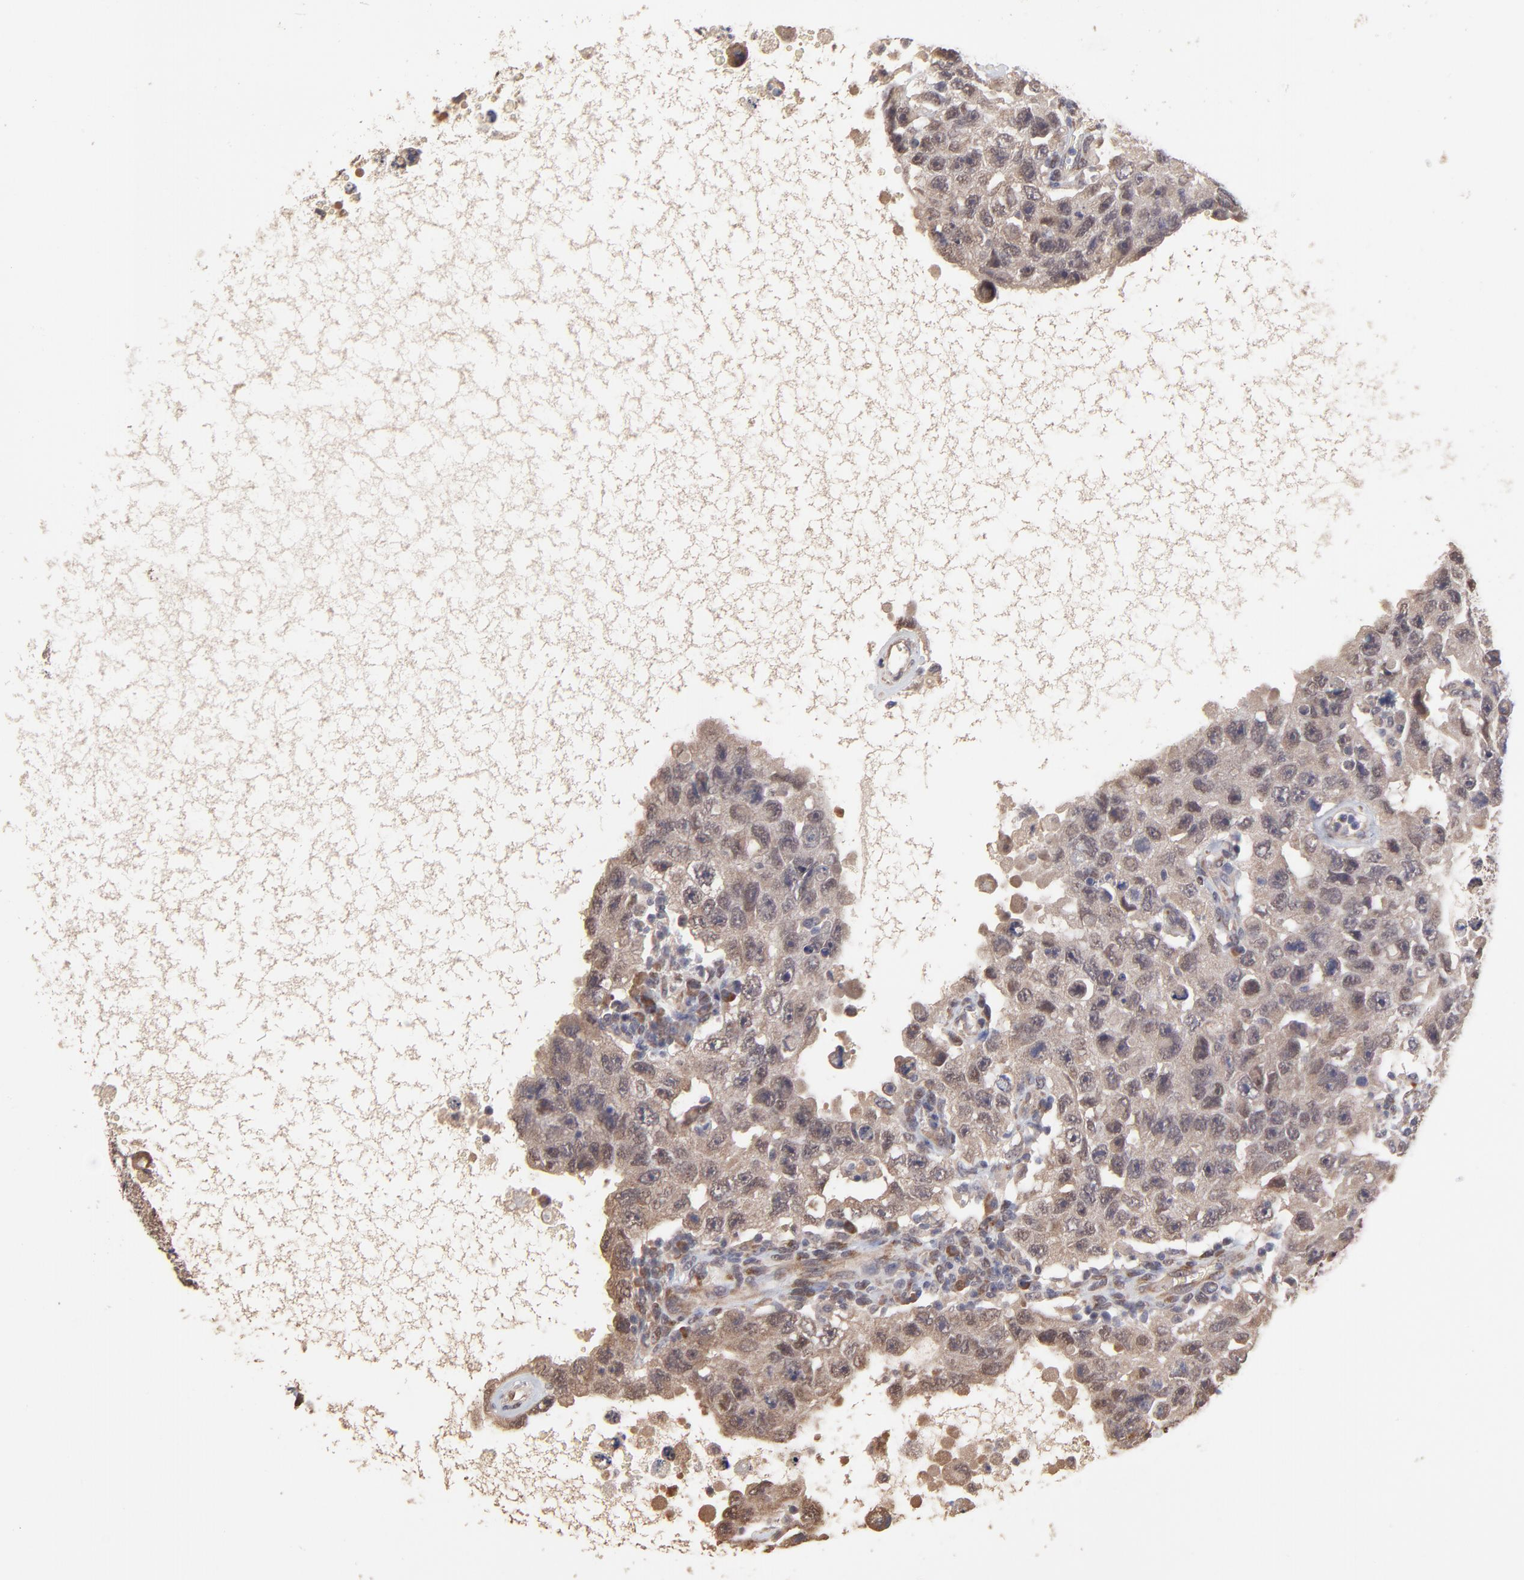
{"staining": {"intensity": "weak", "quantity": "25%-75%", "location": "cytoplasmic/membranous"}, "tissue": "testis cancer", "cell_type": "Tumor cells", "image_type": "cancer", "snomed": [{"axis": "morphology", "description": "Carcinoma, Embryonal, NOS"}, {"axis": "topography", "description": "Testis"}], "caption": "An immunohistochemistry histopathology image of neoplastic tissue is shown. Protein staining in brown labels weak cytoplasmic/membranous positivity in testis cancer (embryonal carcinoma) within tumor cells.", "gene": "CHL1", "patient": {"sex": "male", "age": 26}}